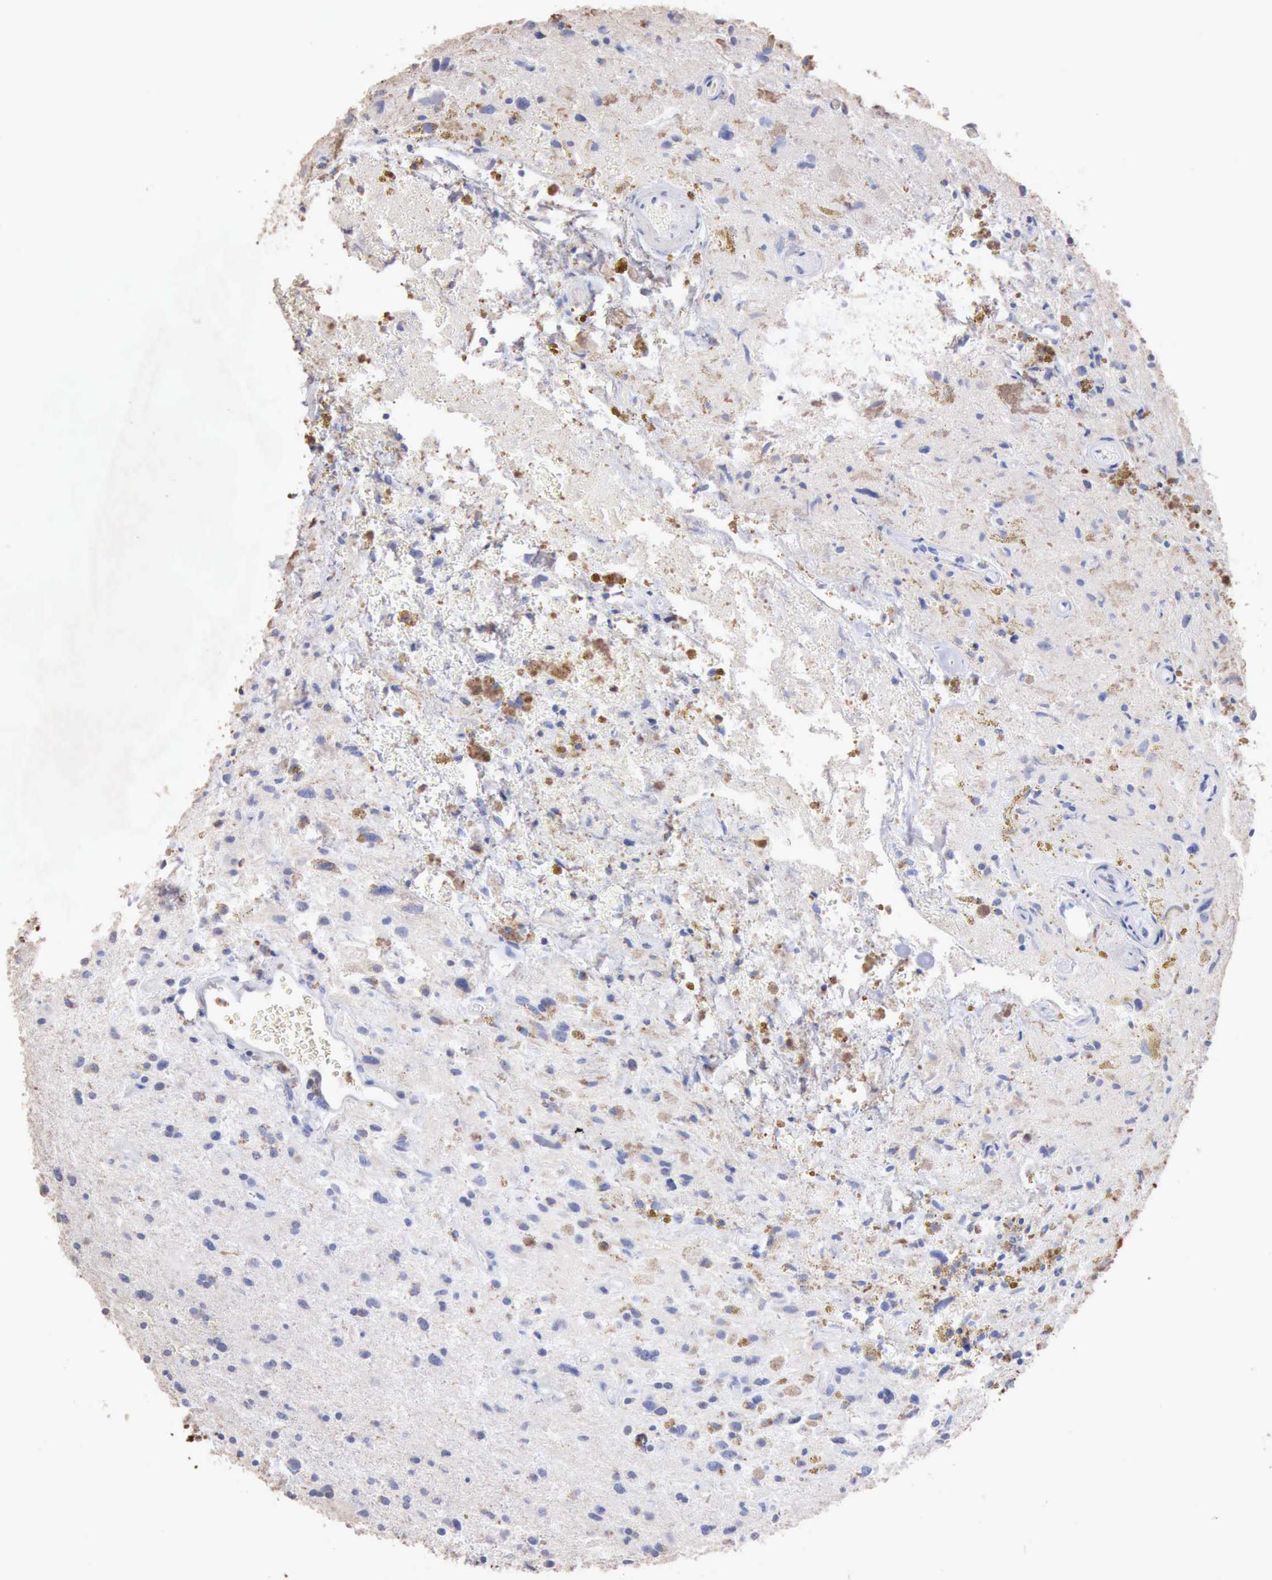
{"staining": {"intensity": "negative", "quantity": "none", "location": "none"}, "tissue": "glioma", "cell_type": "Tumor cells", "image_type": "cancer", "snomed": [{"axis": "morphology", "description": "Glioma, malignant, High grade"}, {"axis": "topography", "description": "Brain"}], "caption": "High power microscopy micrograph of an immunohistochemistry (IHC) photomicrograph of malignant glioma (high-grade), revealing no significant staining in tumor cells.", "gene": "KRT6B", "patient": {"sex": "male", "age": 48}}